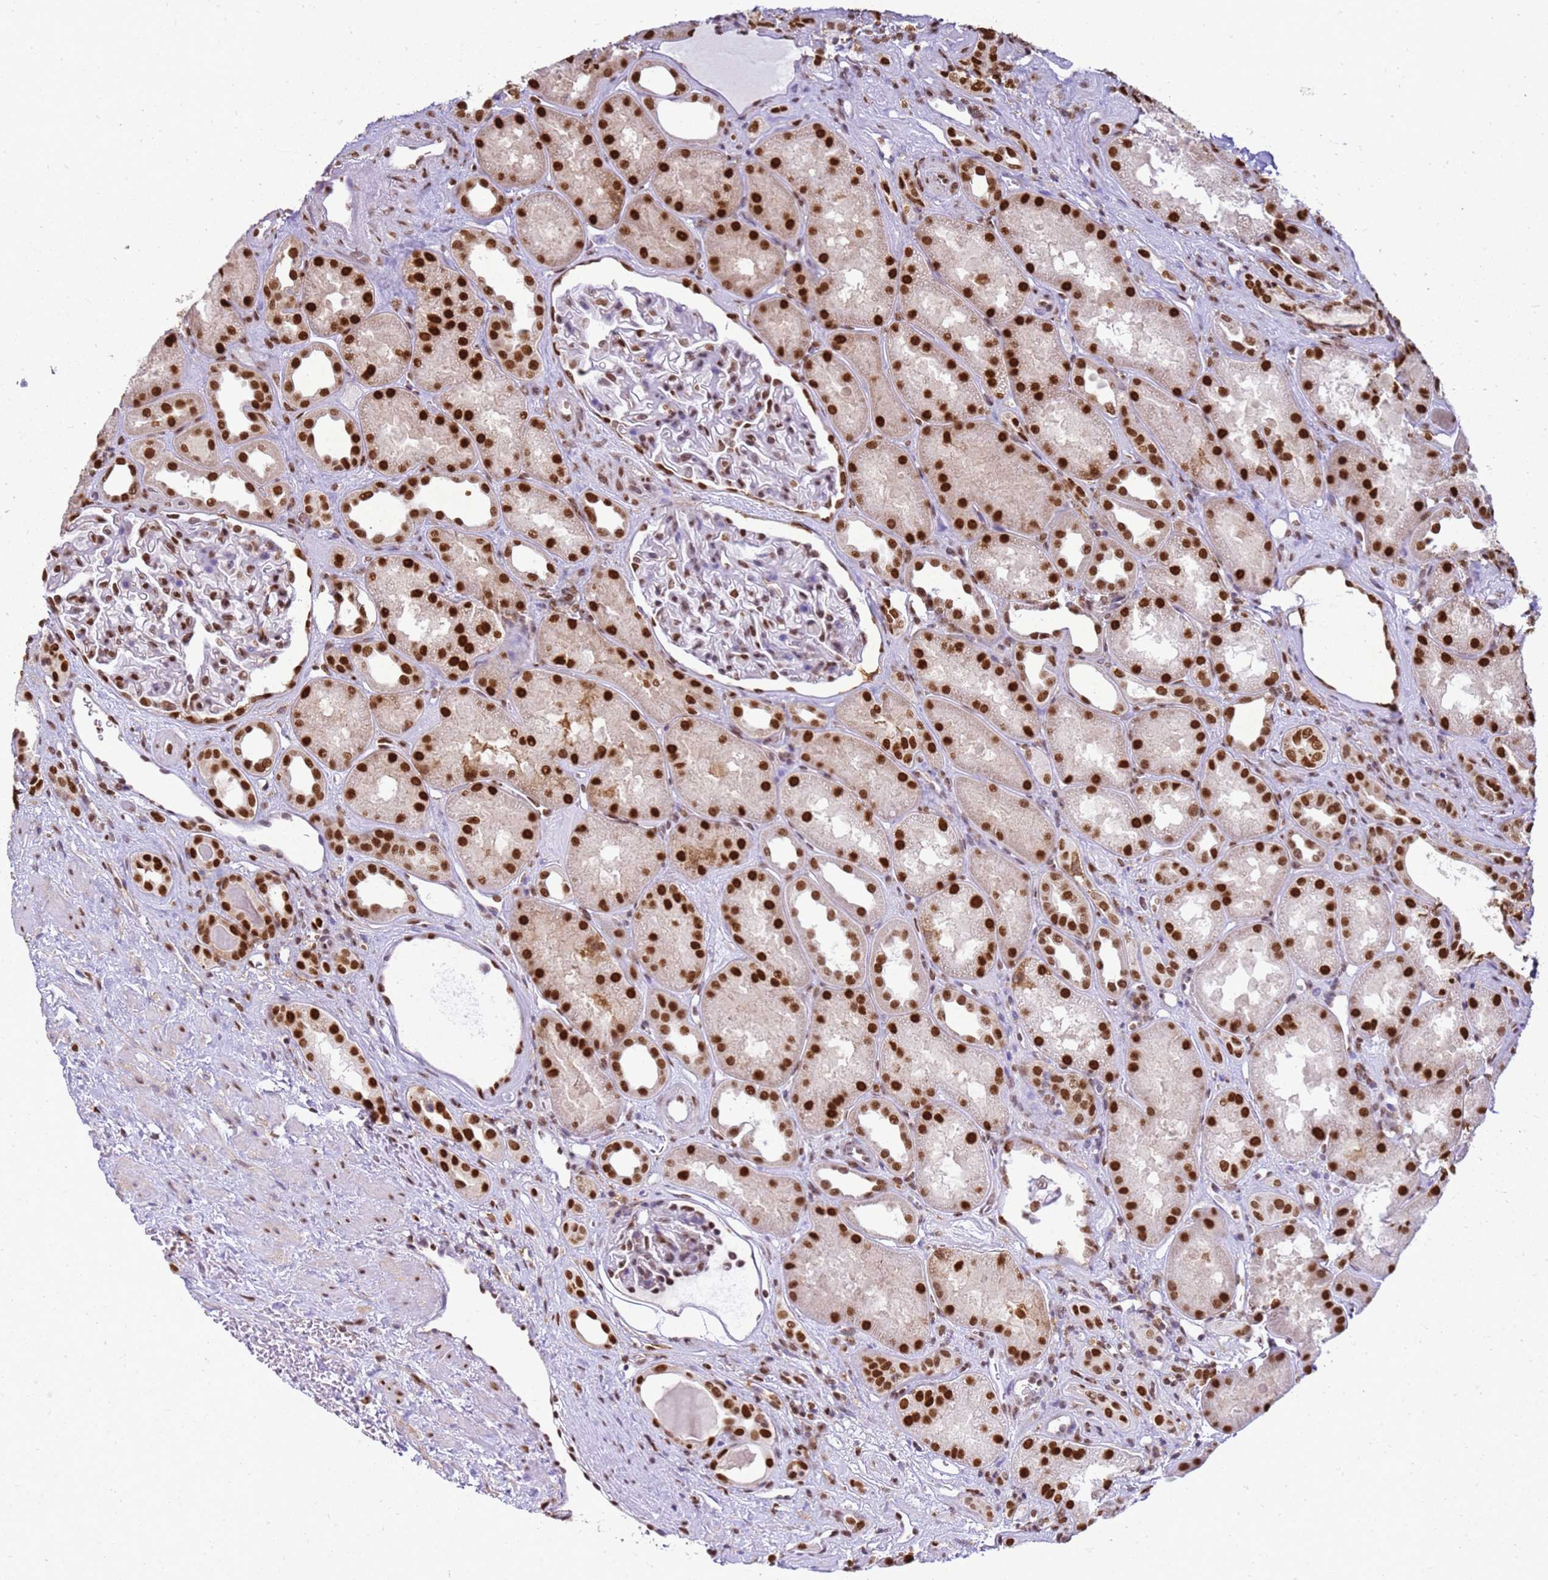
{"staining": {"intensity": "moderate", "quantity": "25%-75%", "location": "nuclear"}, "tissue": "kidney", "cell_type": "Cells in glomeruli", "image_type": "normal", "snomed": [{"axis": "morphology", "description": "Normal tissue, NOS"}, {"axis": "topography", "description": "Kidney"}], "caption": "The micrograph shows a brown stain indicating the presence of a protein in the nuclear of cells in glomeruli in kidney.", "gene": "APEX1", "patient": {"sex": "male", "age": 61}}